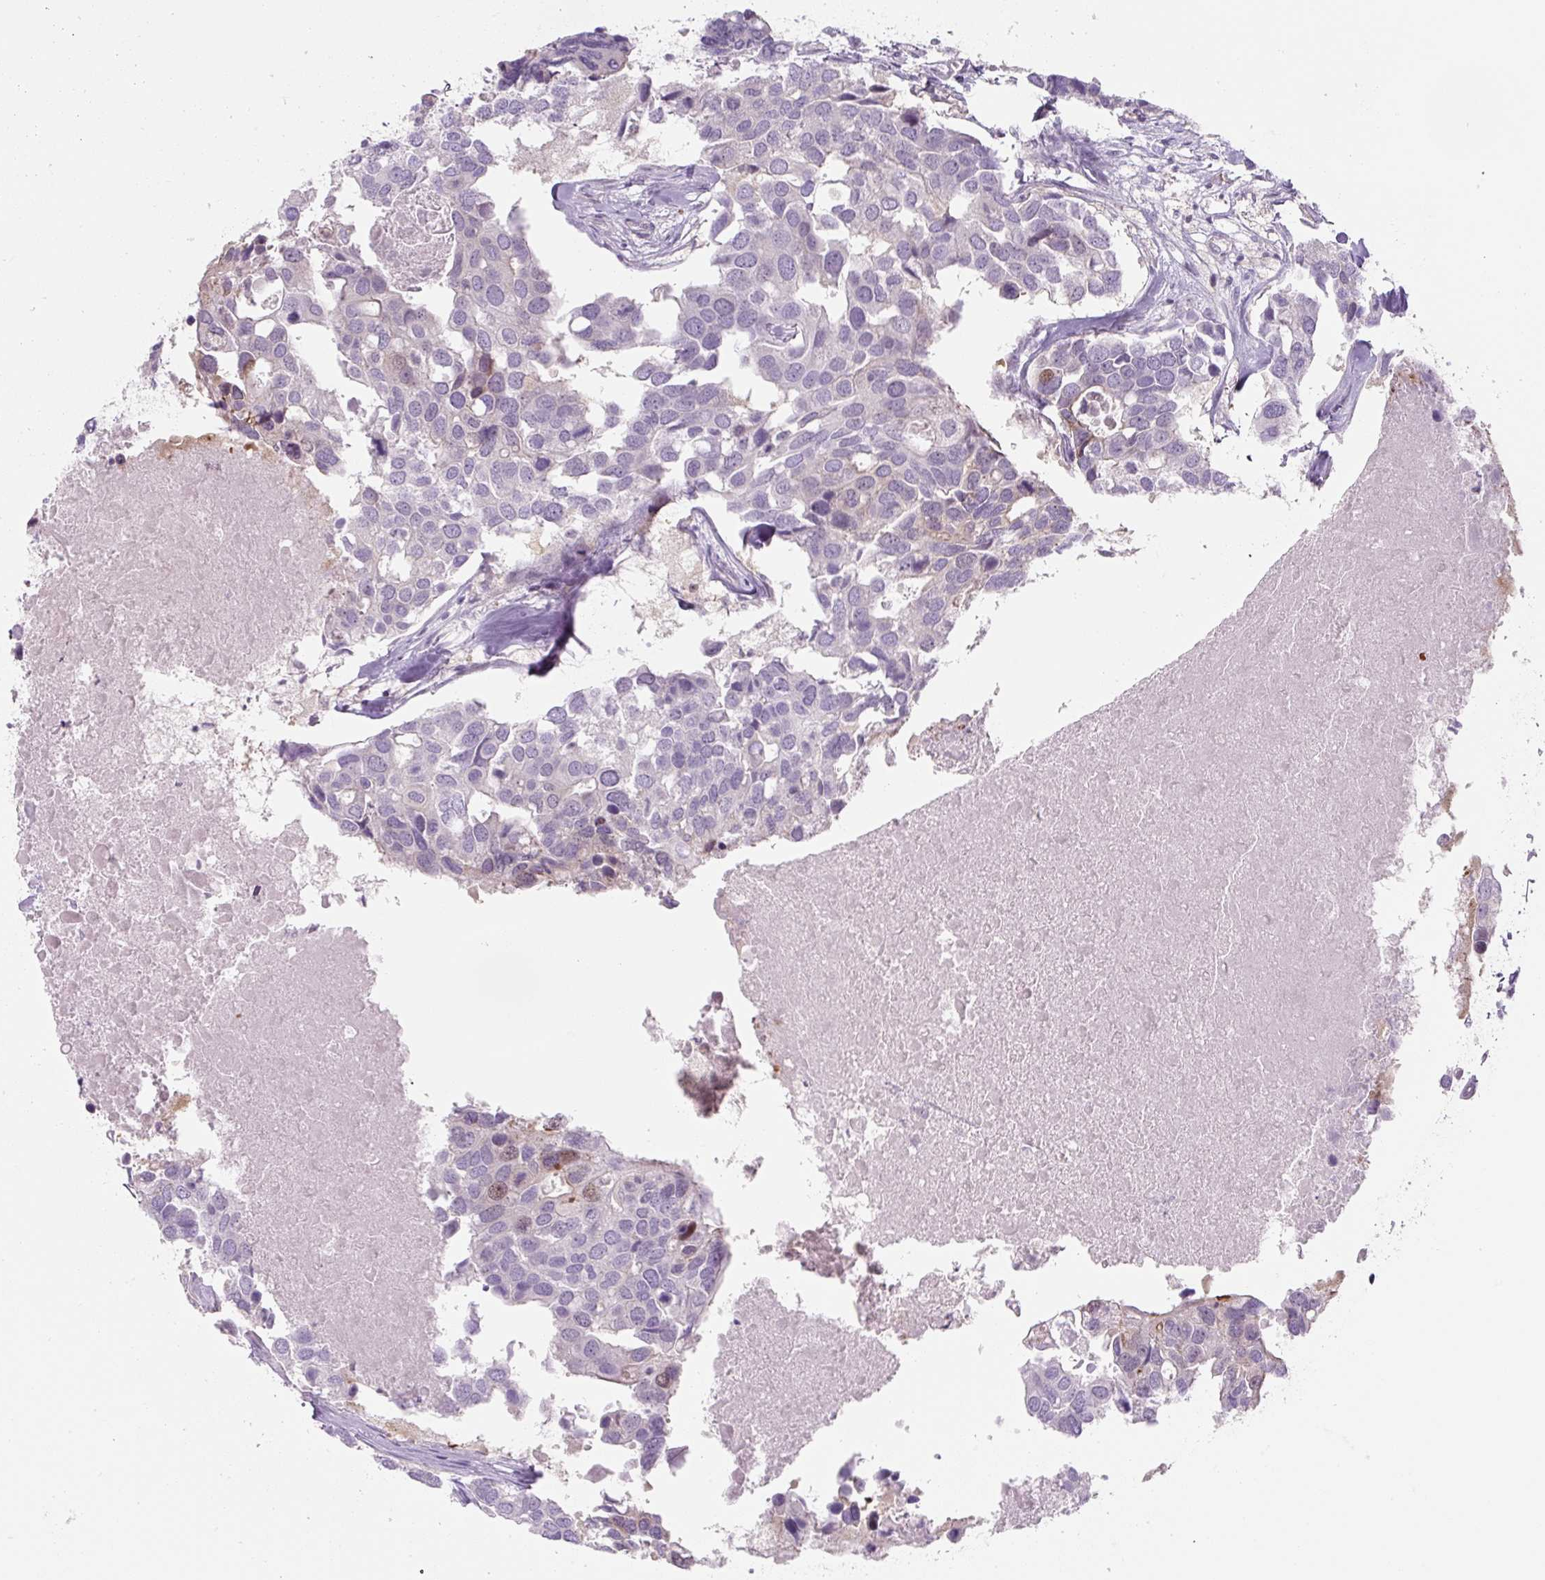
{"staining": {"intensity": "weak", "quantity": "<25%", "location": "nuclear"}, "tissue": "breast cancer", "cell_type": "Tumor cells", "image_type": "cancer", "snomed": [{"axis": "morphology", "description": "Duct carcinoma"}, {"axis": "topography", "description": "Breast"}], "caption": "Breast cancer stained for a protein using immunohistochemistry exhibits no staining tumor cells.", "gene": "PRM1", "patient": {"sex": "female", "age": 83}}